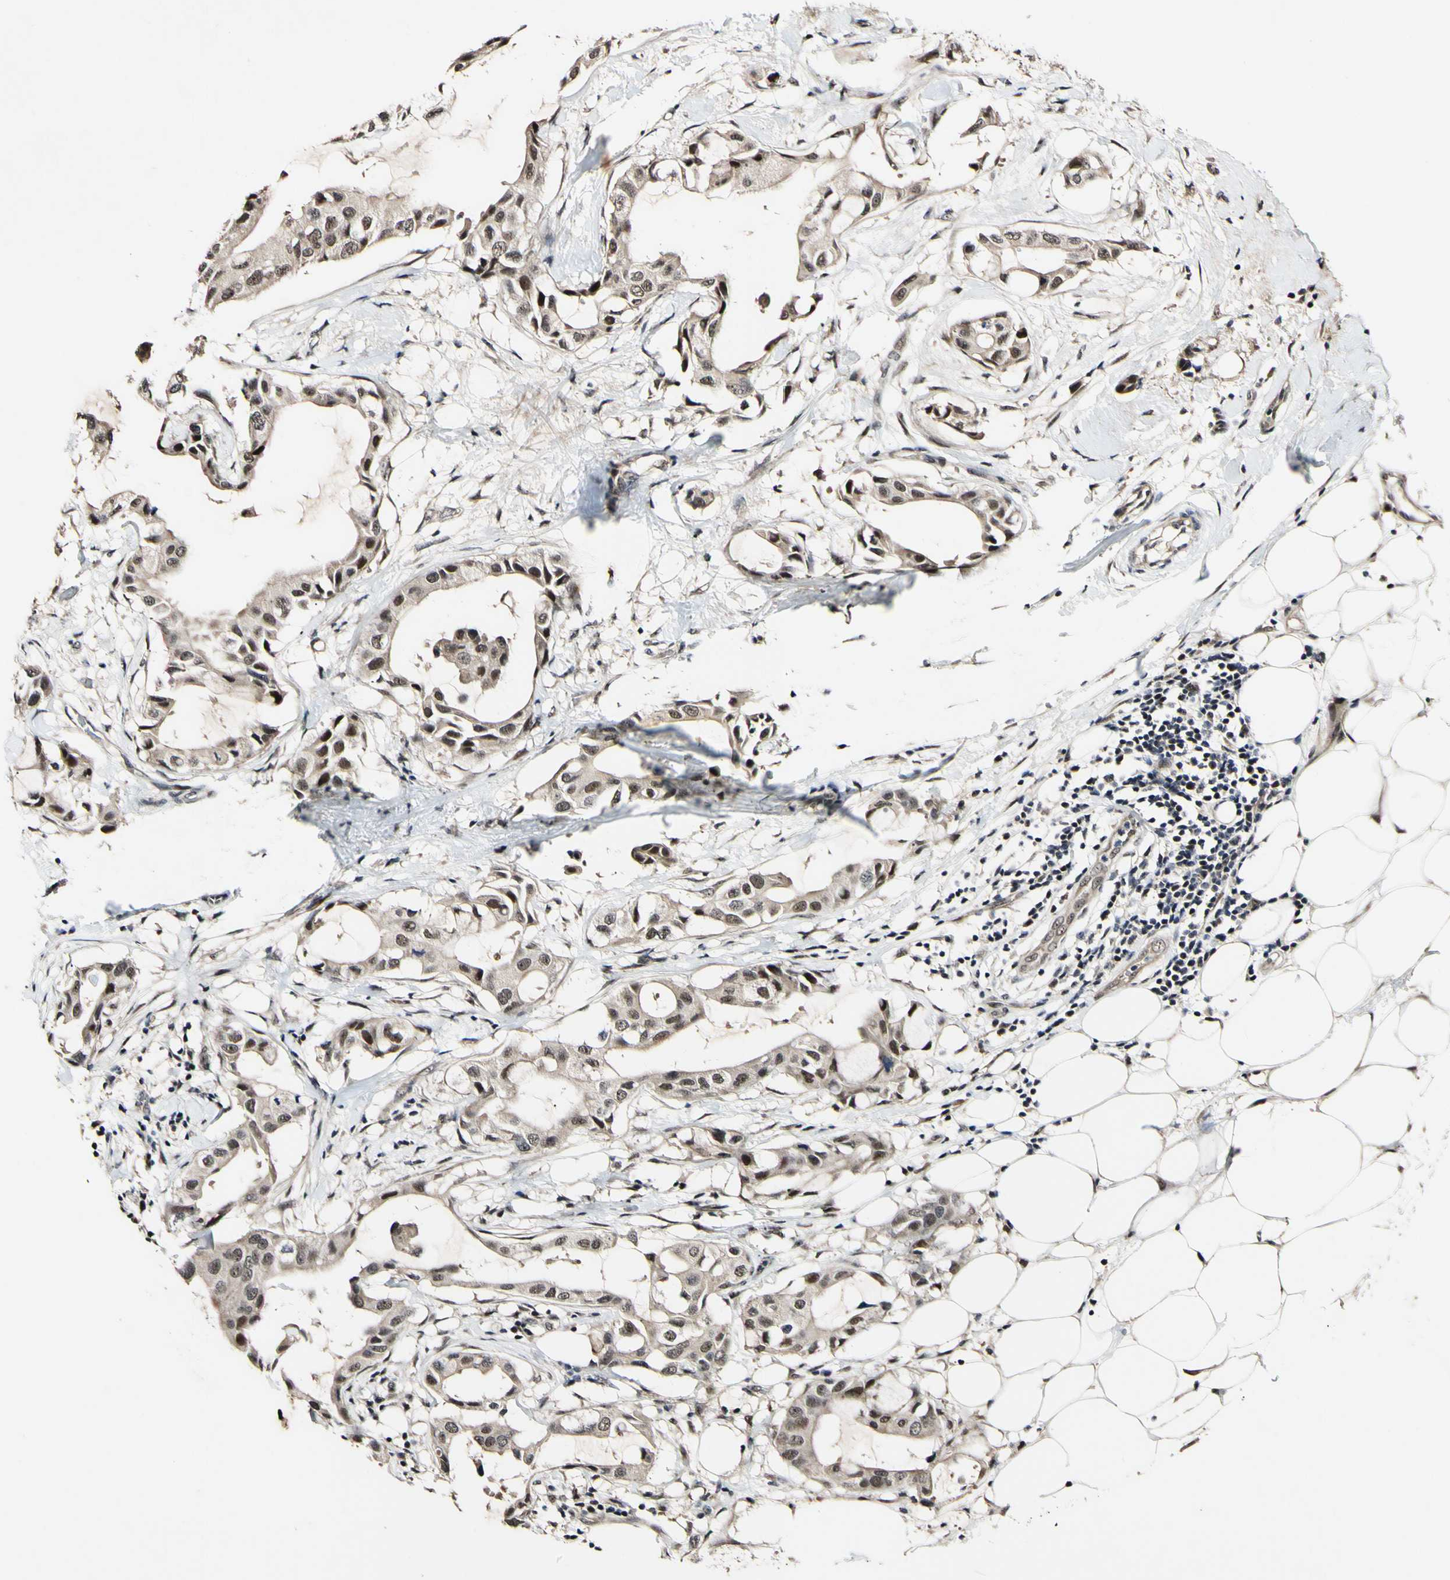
{"staining": {"intensity": "moderate", "quantity": ">75%", "location": "cytoplasmic/membranous,nuclear"}, "tissue": "breast cancer", "cell_type": "Tumor cells", "image_type": "cancer", "snomed": [{"axis": "morphology", "description": "Duct carcinoma"}, {"axis": "topography", "description": "Breast"}], "caption": "The micrograph reveals immunohistochemical staining of breast cancer. There is moderate cytoplasmic/membranous and nuclear staining is seen in about >75% of tumor cells.", "gene": "POLR2F", "patient": {"sex": "female", "age": 40}}